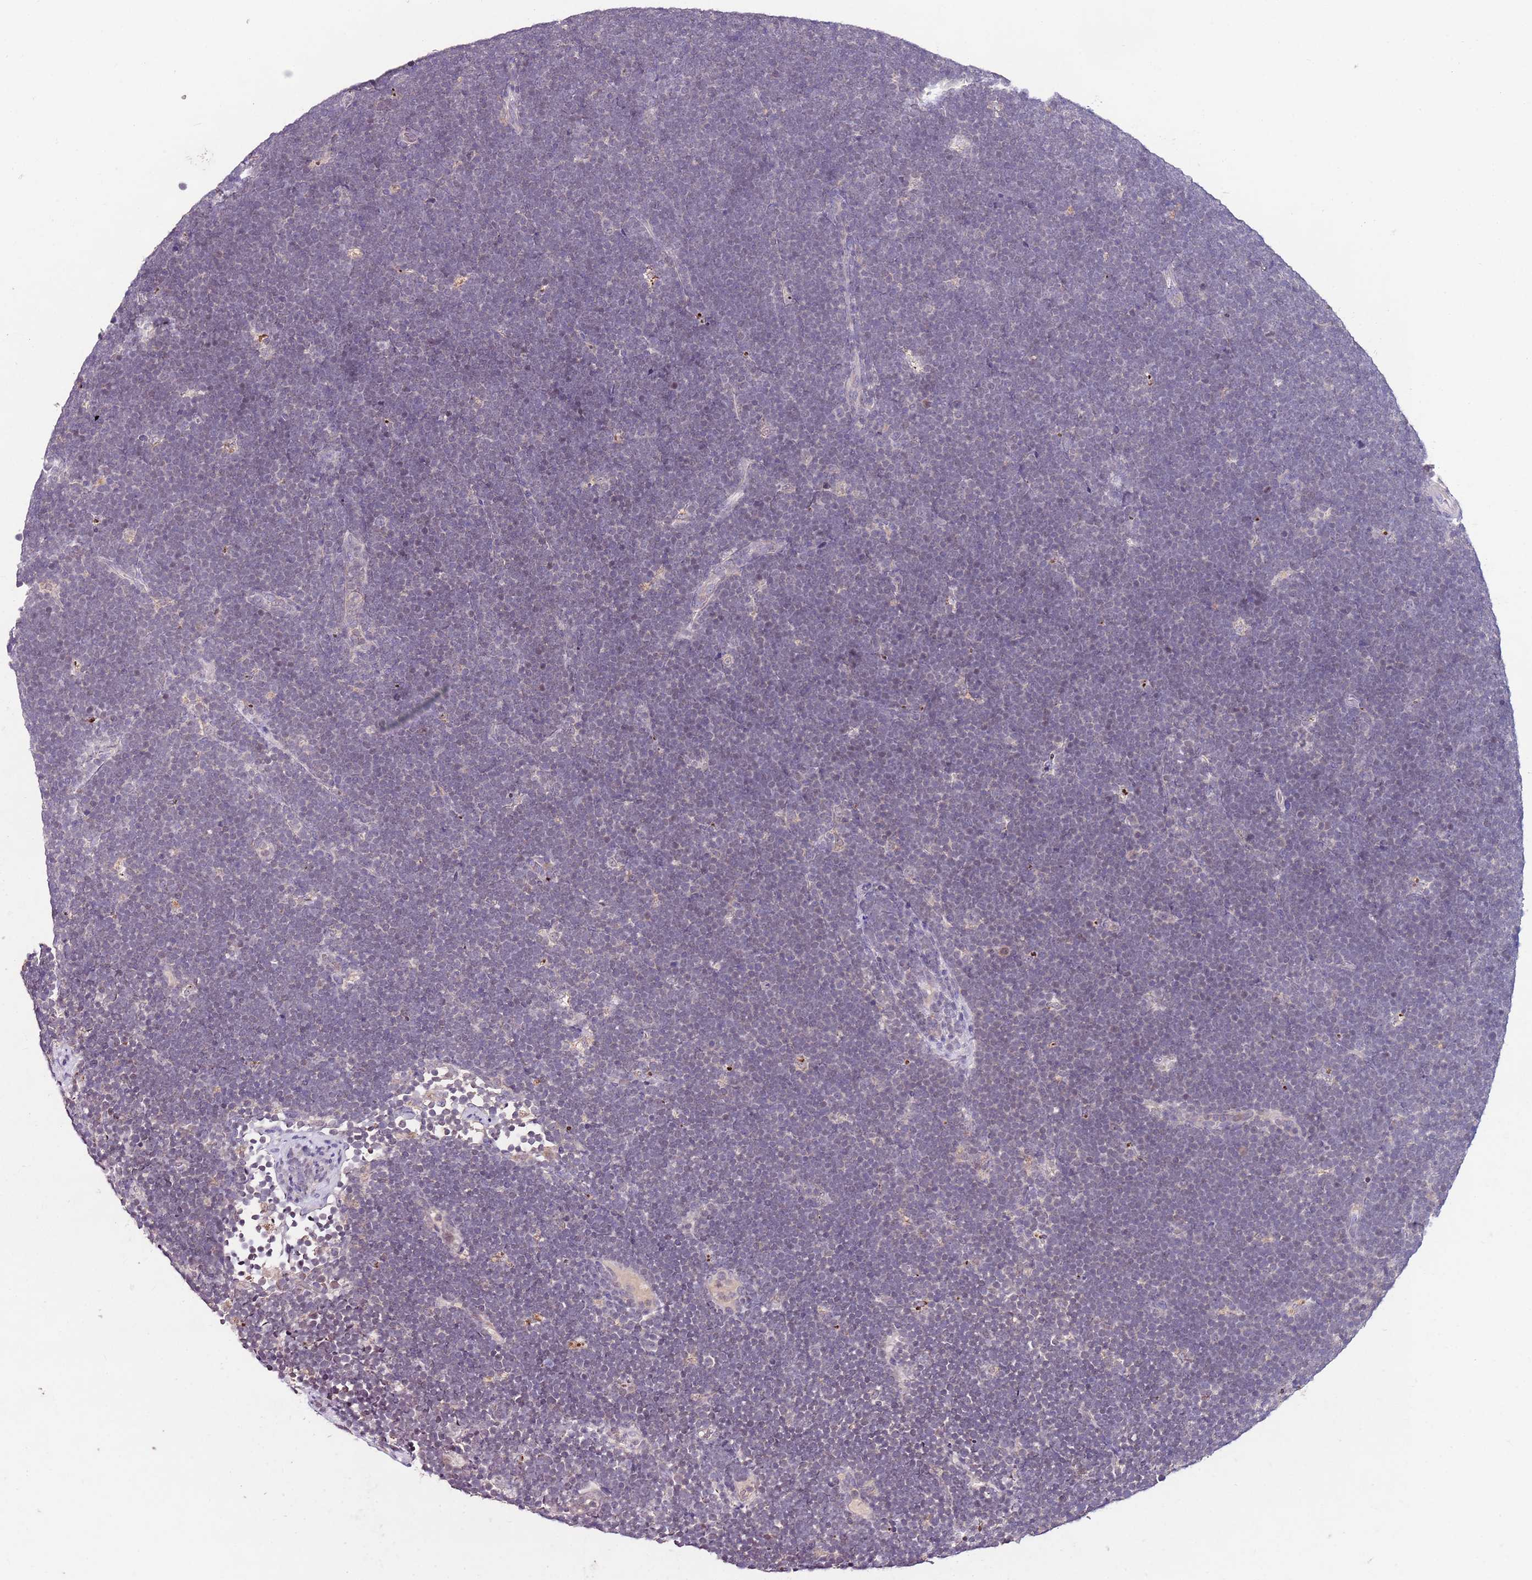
{"staining": {"intensity": "negative", "quantity": "none", "location": "none"}, "tissue": "lymphoma", "cell_type": "Tumor cells", "image_type": "cancer", "snomed": [{"axis": "morphology", "description": "Malignant lymphoma, non-Hodgkin's type, High grade"}, {"axis": "topography", "description": "Lymph node"}], "caption": "The micrograph demonstrates no staining of tumor cells in lymphoma. The staining was performed using DAB to visualize the protein expression in brown, while the nuclei were stained in blue with hematoxylin (Magnification: 20x).", "gene": "NRDE2", "patient": {"sex": "male", "age": 13}}